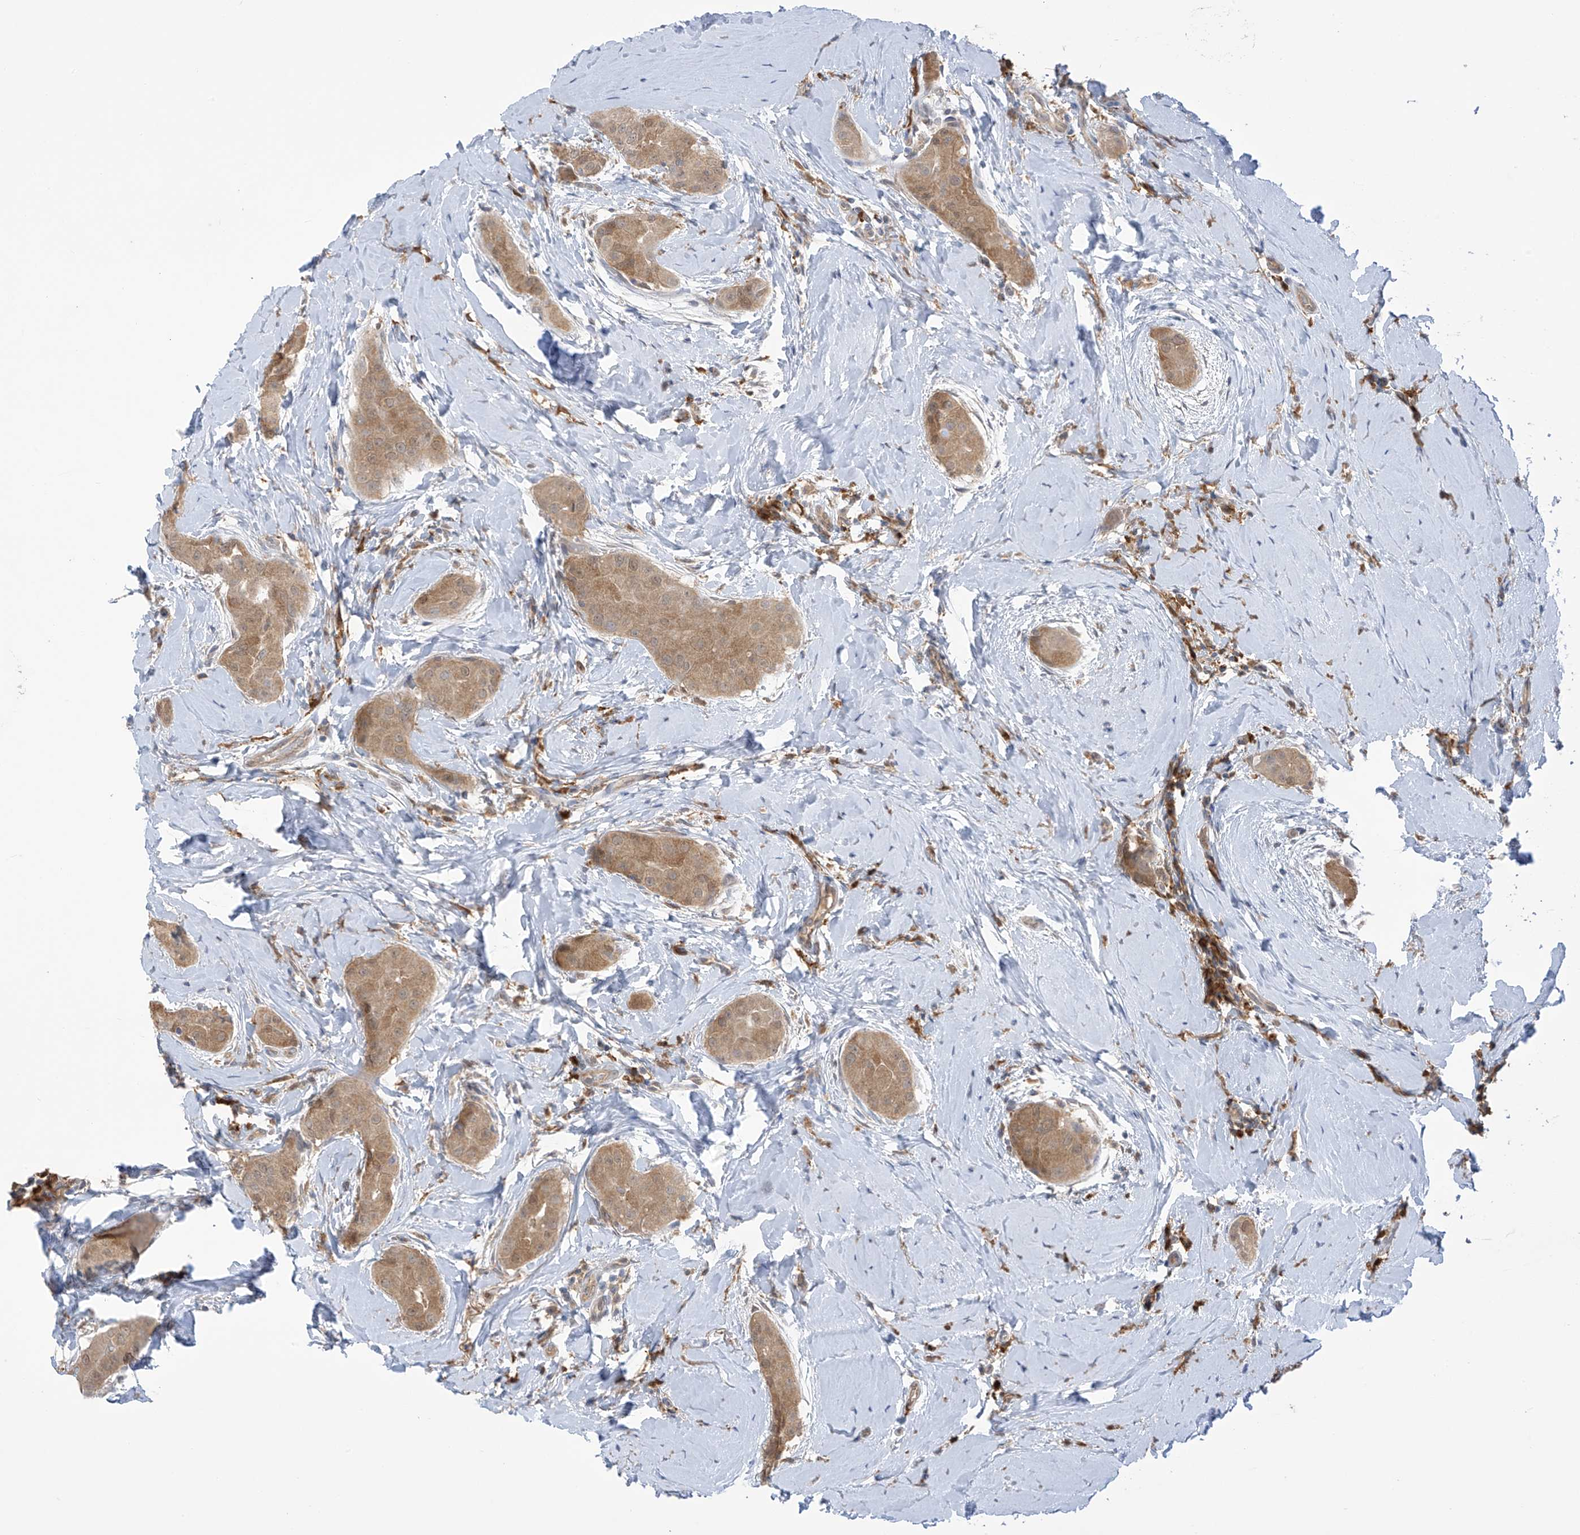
{"staining": {"intensity": "moderate", "quantity": ">75%", "location": "cytoplasmic/membranous"}, "tissue": "thyroid cancer", "cell_type": "Tumor cells", "image_type": "cancer", "snomed": [{"axis": "morphology", "description": "Papillary adenocarcinoma, NOS"}, {"axis": "topography", "description": "Thyroid gland"}], "caption": "The micrograph shows staining of thyroid papillary adenocarcinoma, revealing moderate cytoplasmic/membranous protein expression (brown color) within tumor cells.", "gene": "IDH1", "patient": {"sex": "male", "age": 33}}